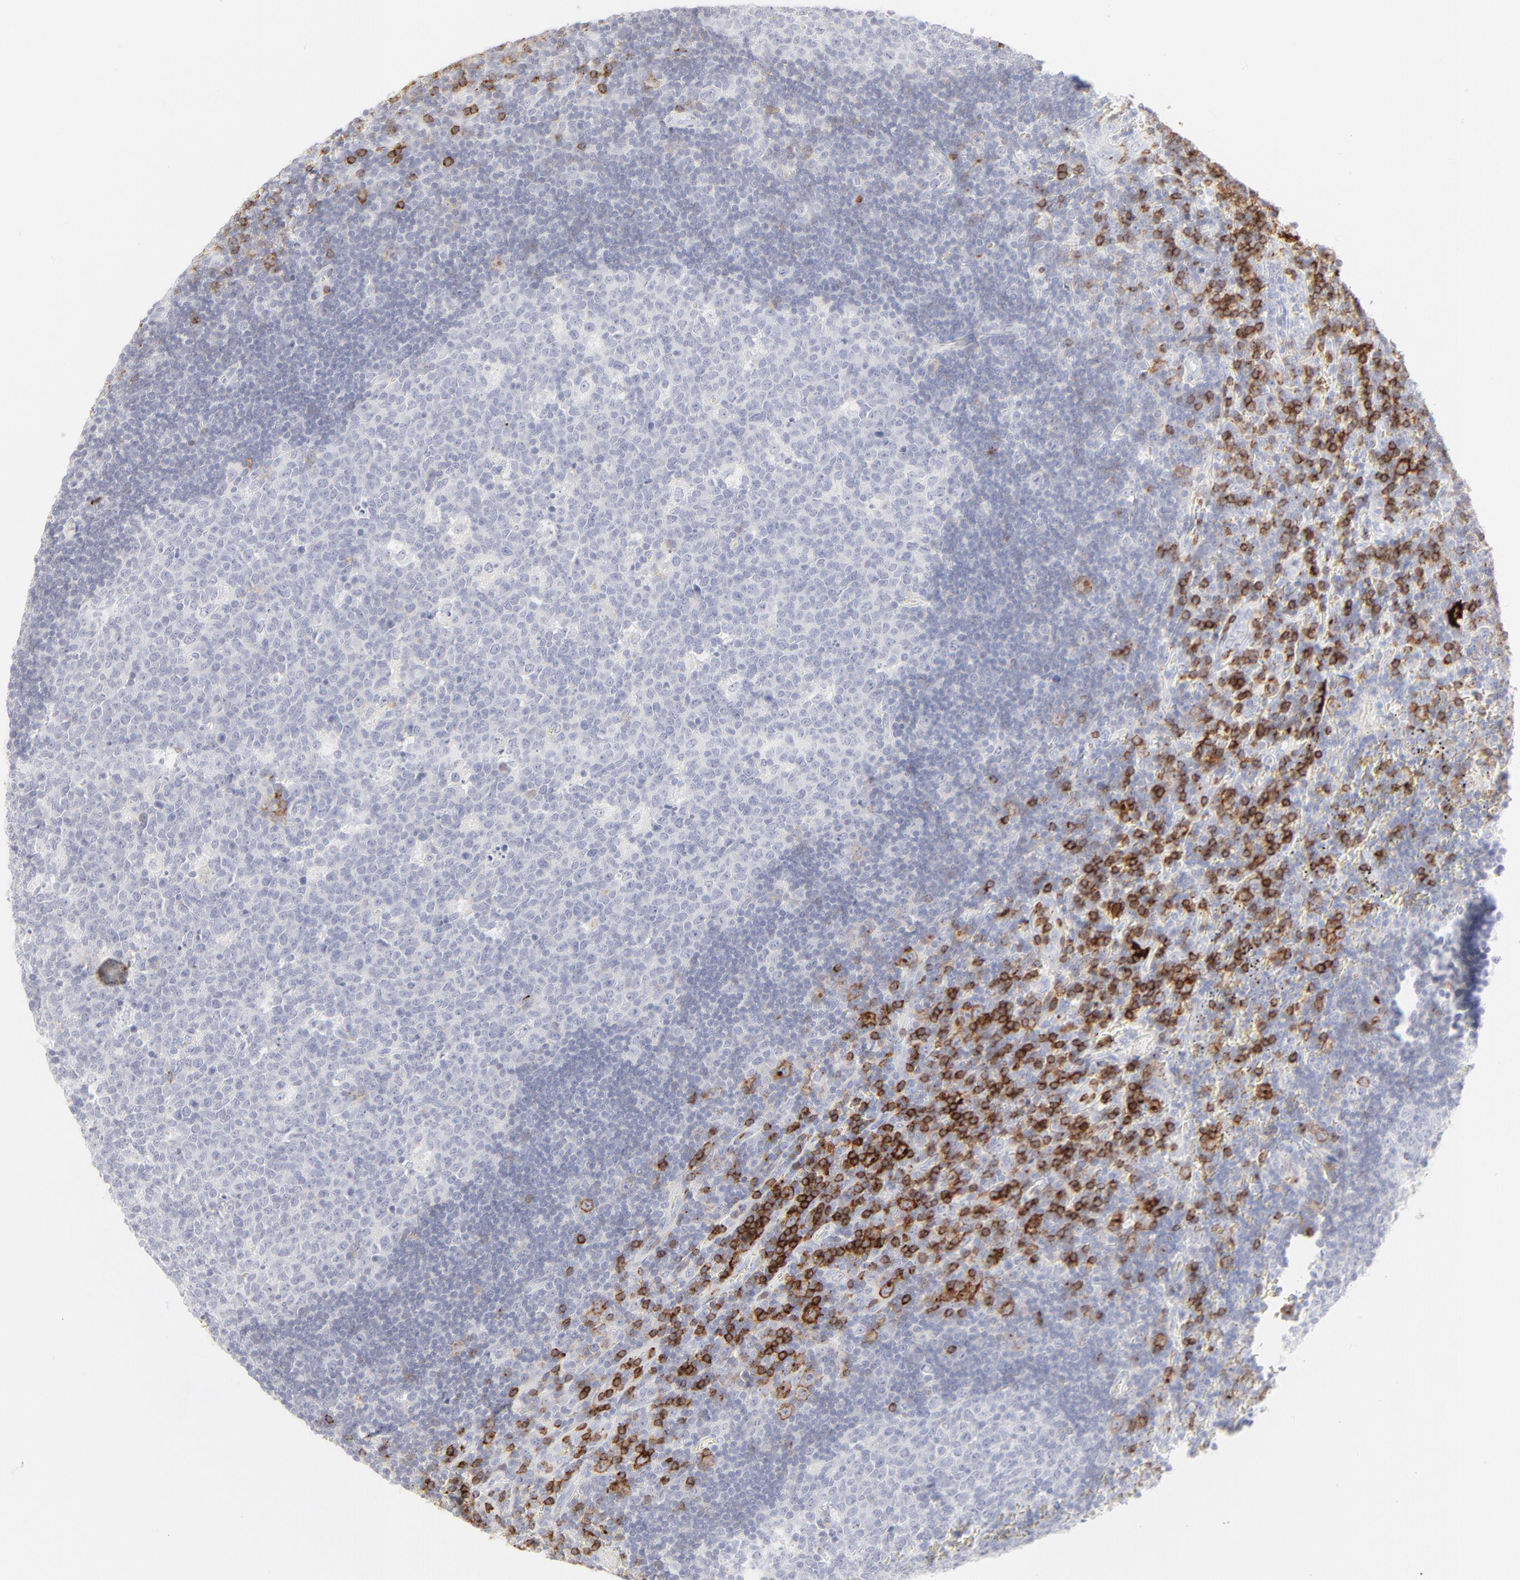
{"staining": {"intensity": "negative", "quantity": "none", "location": "none"}, "tissue": "lymph node", "cell_type": "Germinal center cells", "image_type": "normal", "snomed": [{"axis": "morphology", "description": "Normal tissue, NOS"}, {"axis": "topography", "description": "Lymph node"}, {"axis": "topography", "description": "Salivary gland"}], "caption": "DAB (3,3'-diaminobenzidine) immunohistochemical staining of benign human lymph node displays no significant expression in germinal center cells. (Stains: DAB IHC with hematoxylin counter stain, Microscopy: brightfield microscopy at high magnification).", "gene": "CCR7", "patient": {"sex": "male", "age": 8}}